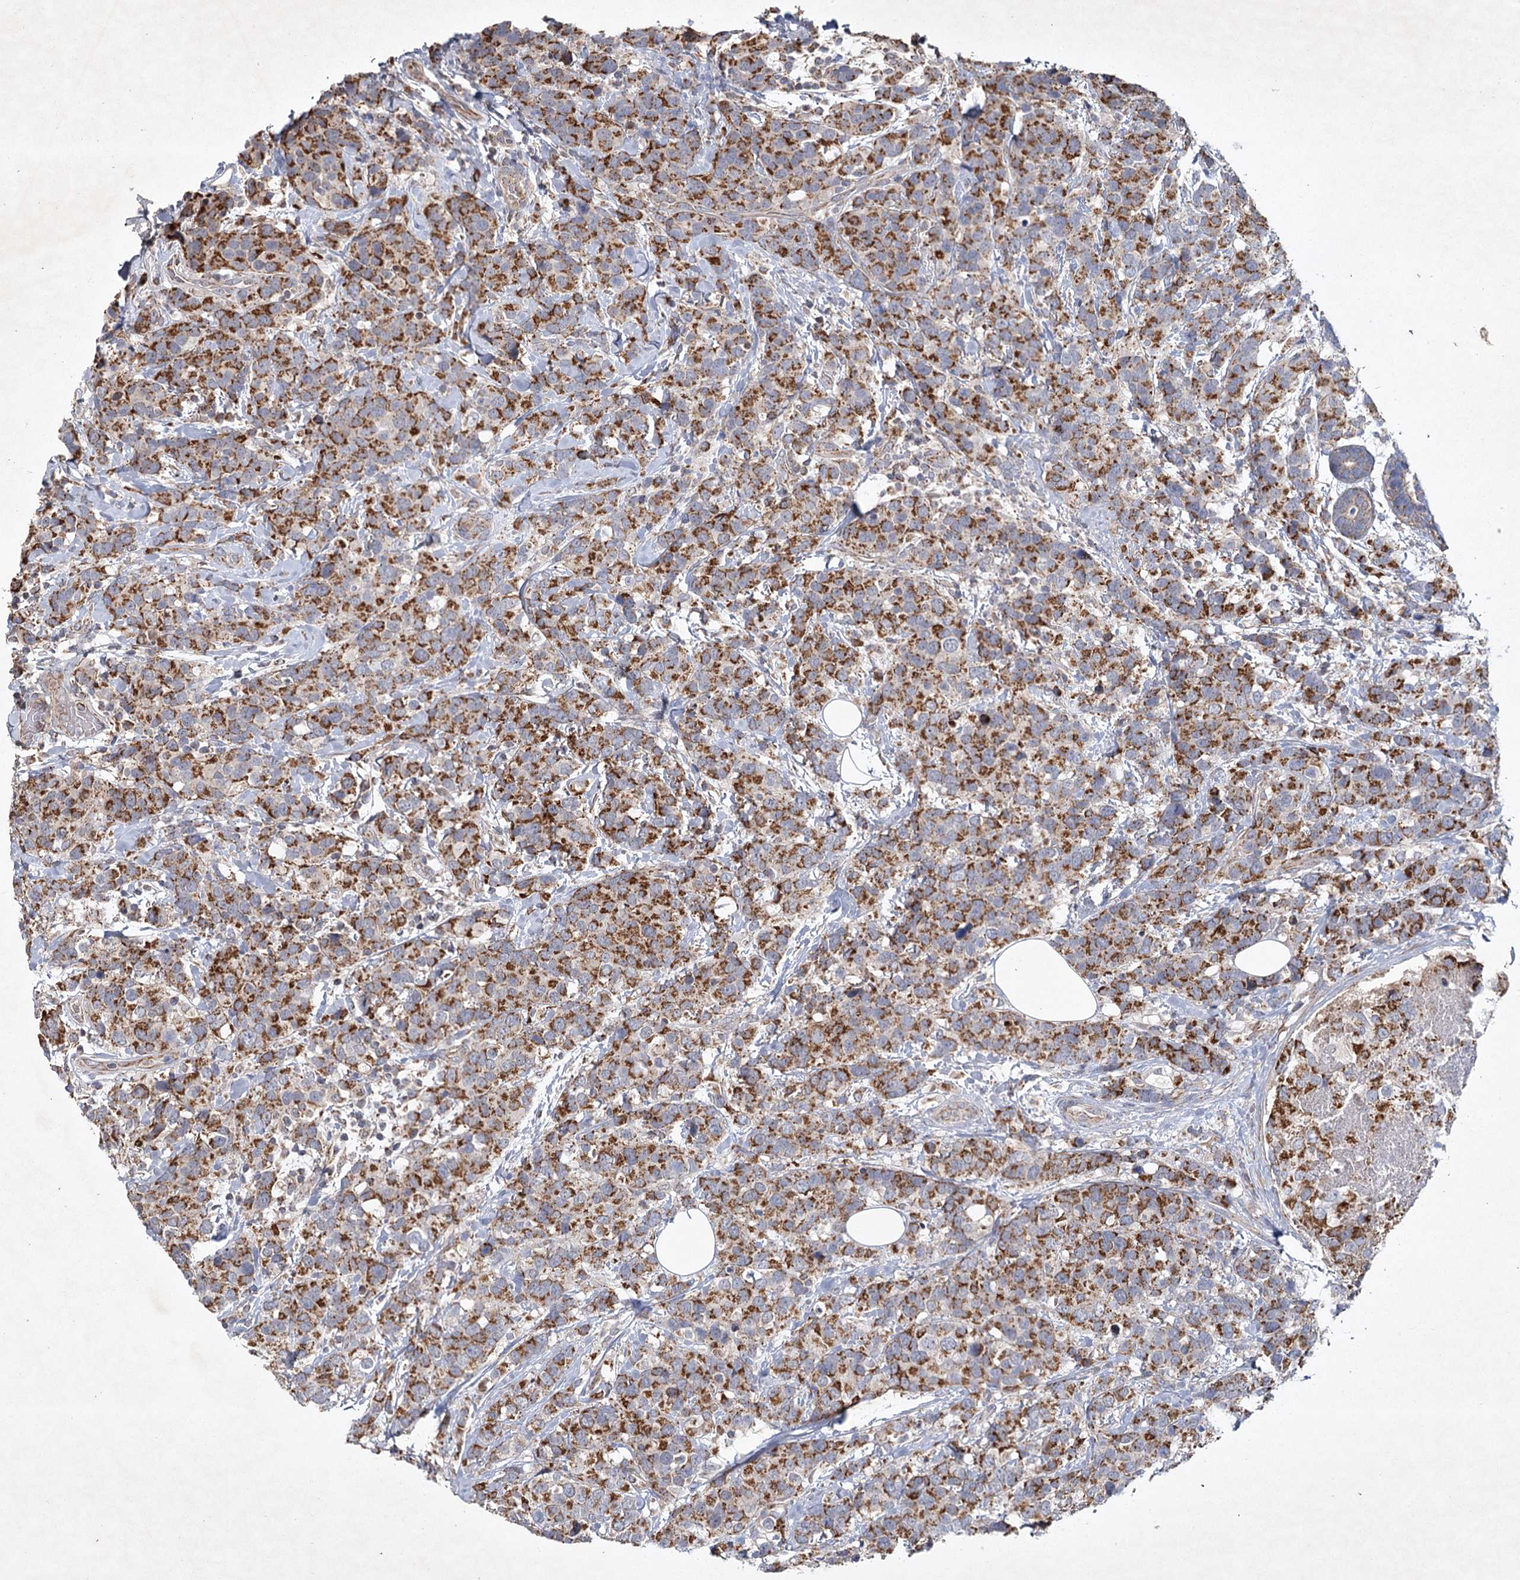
{"staining": {"intensity": "strong", "quantity": ">75%", "location": "cytoplasmic/membranous"}, "tissue": "breast cancer", "cell_type": "Tumor cells", "image_type": "cancer", "snomed": [{"axis": "morphology", "description": "Lobular carcinoma"}, {"axis": "topography", "description": "Breast"}], "caption": "Human lobular carcinoma (breast) stained with a protein marker demonstrates strong staining in tumor cells.", "gene": "MRPL44", "patient": {"sex": "female", "age": 59}}